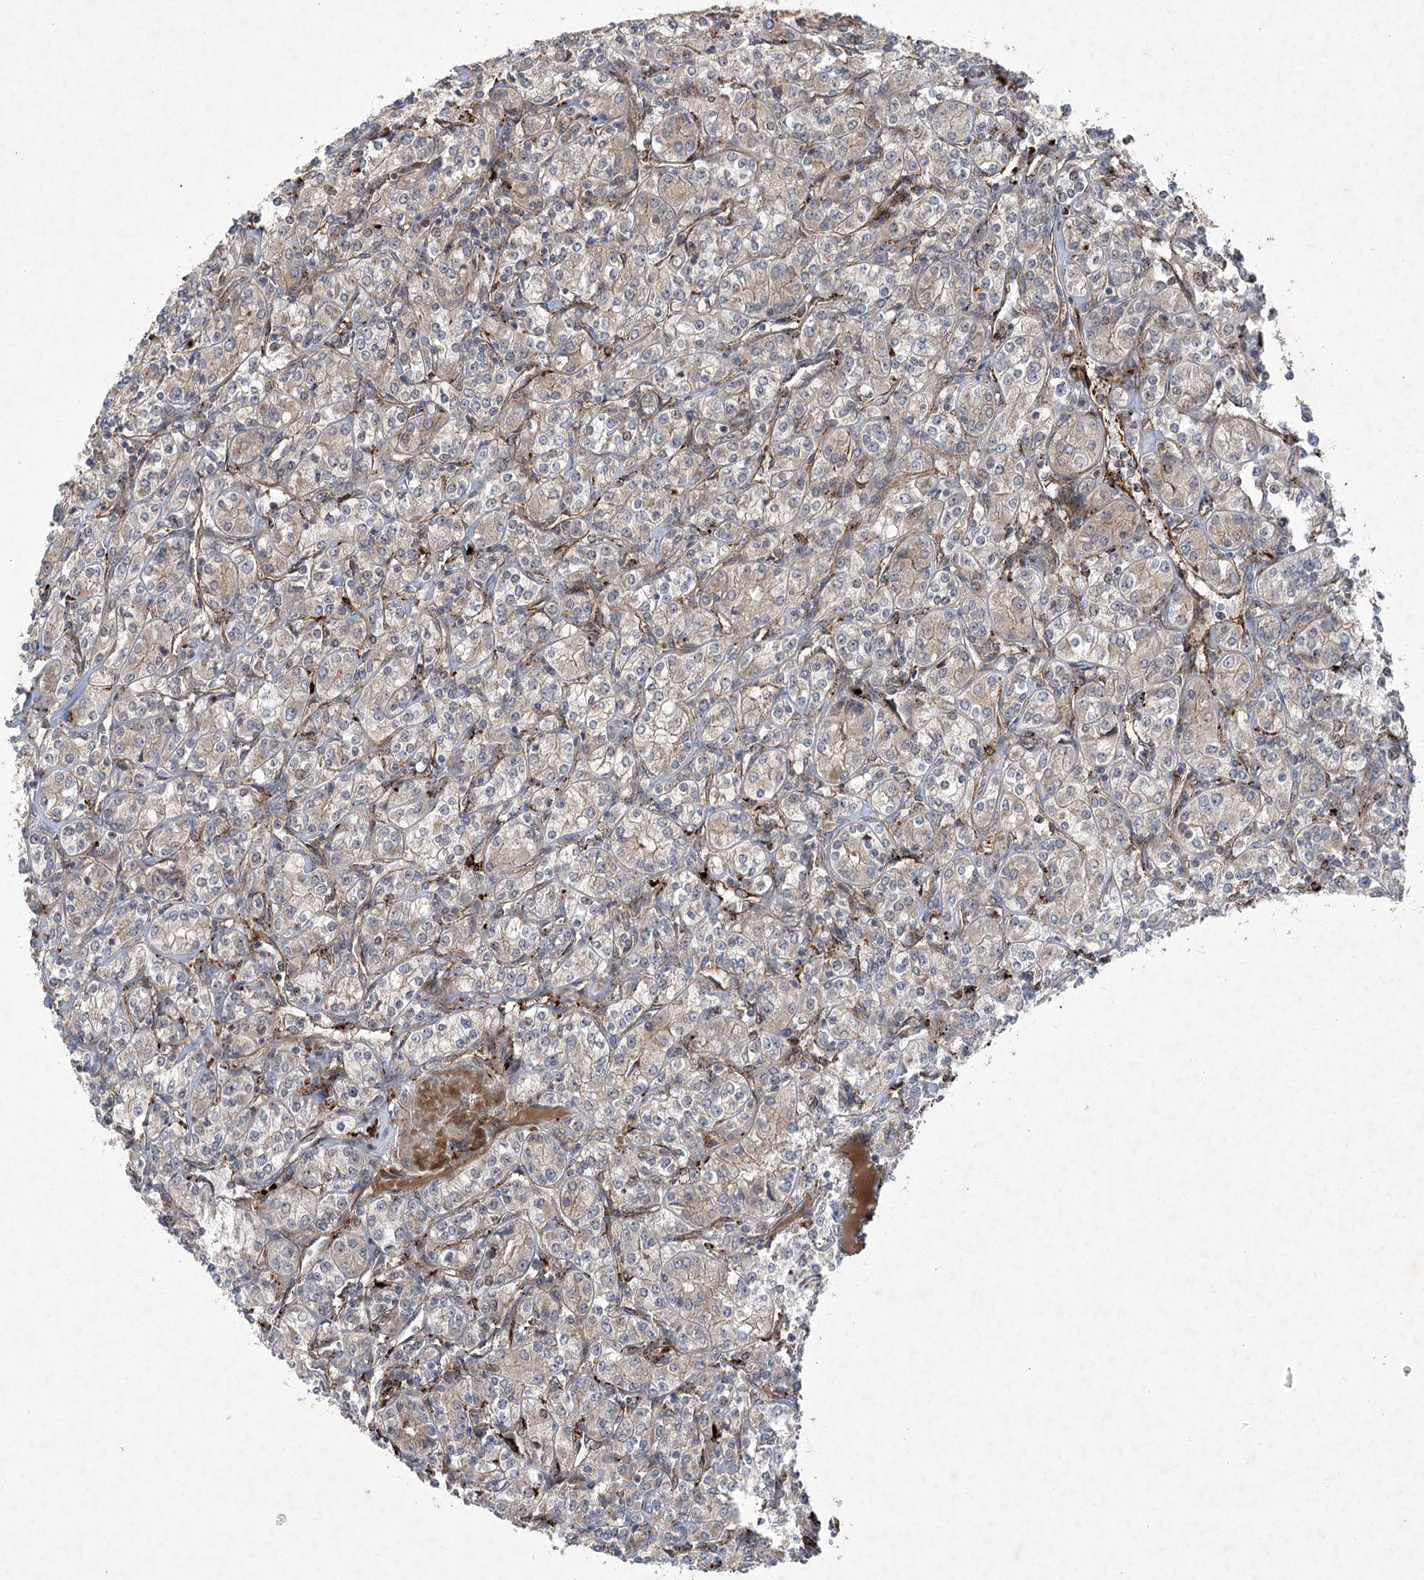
{"staining": {"intensity": "weak", "quantity": "<25%", "location": "cytoplasmic/membranous"}, "tissue": "renal cancer", "cell_type": "Tumor cells", "image_type": "cancer", "snomed": [{"axis": "morphology", "description": "Adenocarcinoma, NOS"}, {"axis": "topography", "description": "Kidney"}], "caption": "IHC of renal cancer (adenocarcinoma) shows no expression in tumor cells.", "gene": "METTL24", "patient": {"sex": "male", "age": 77}}